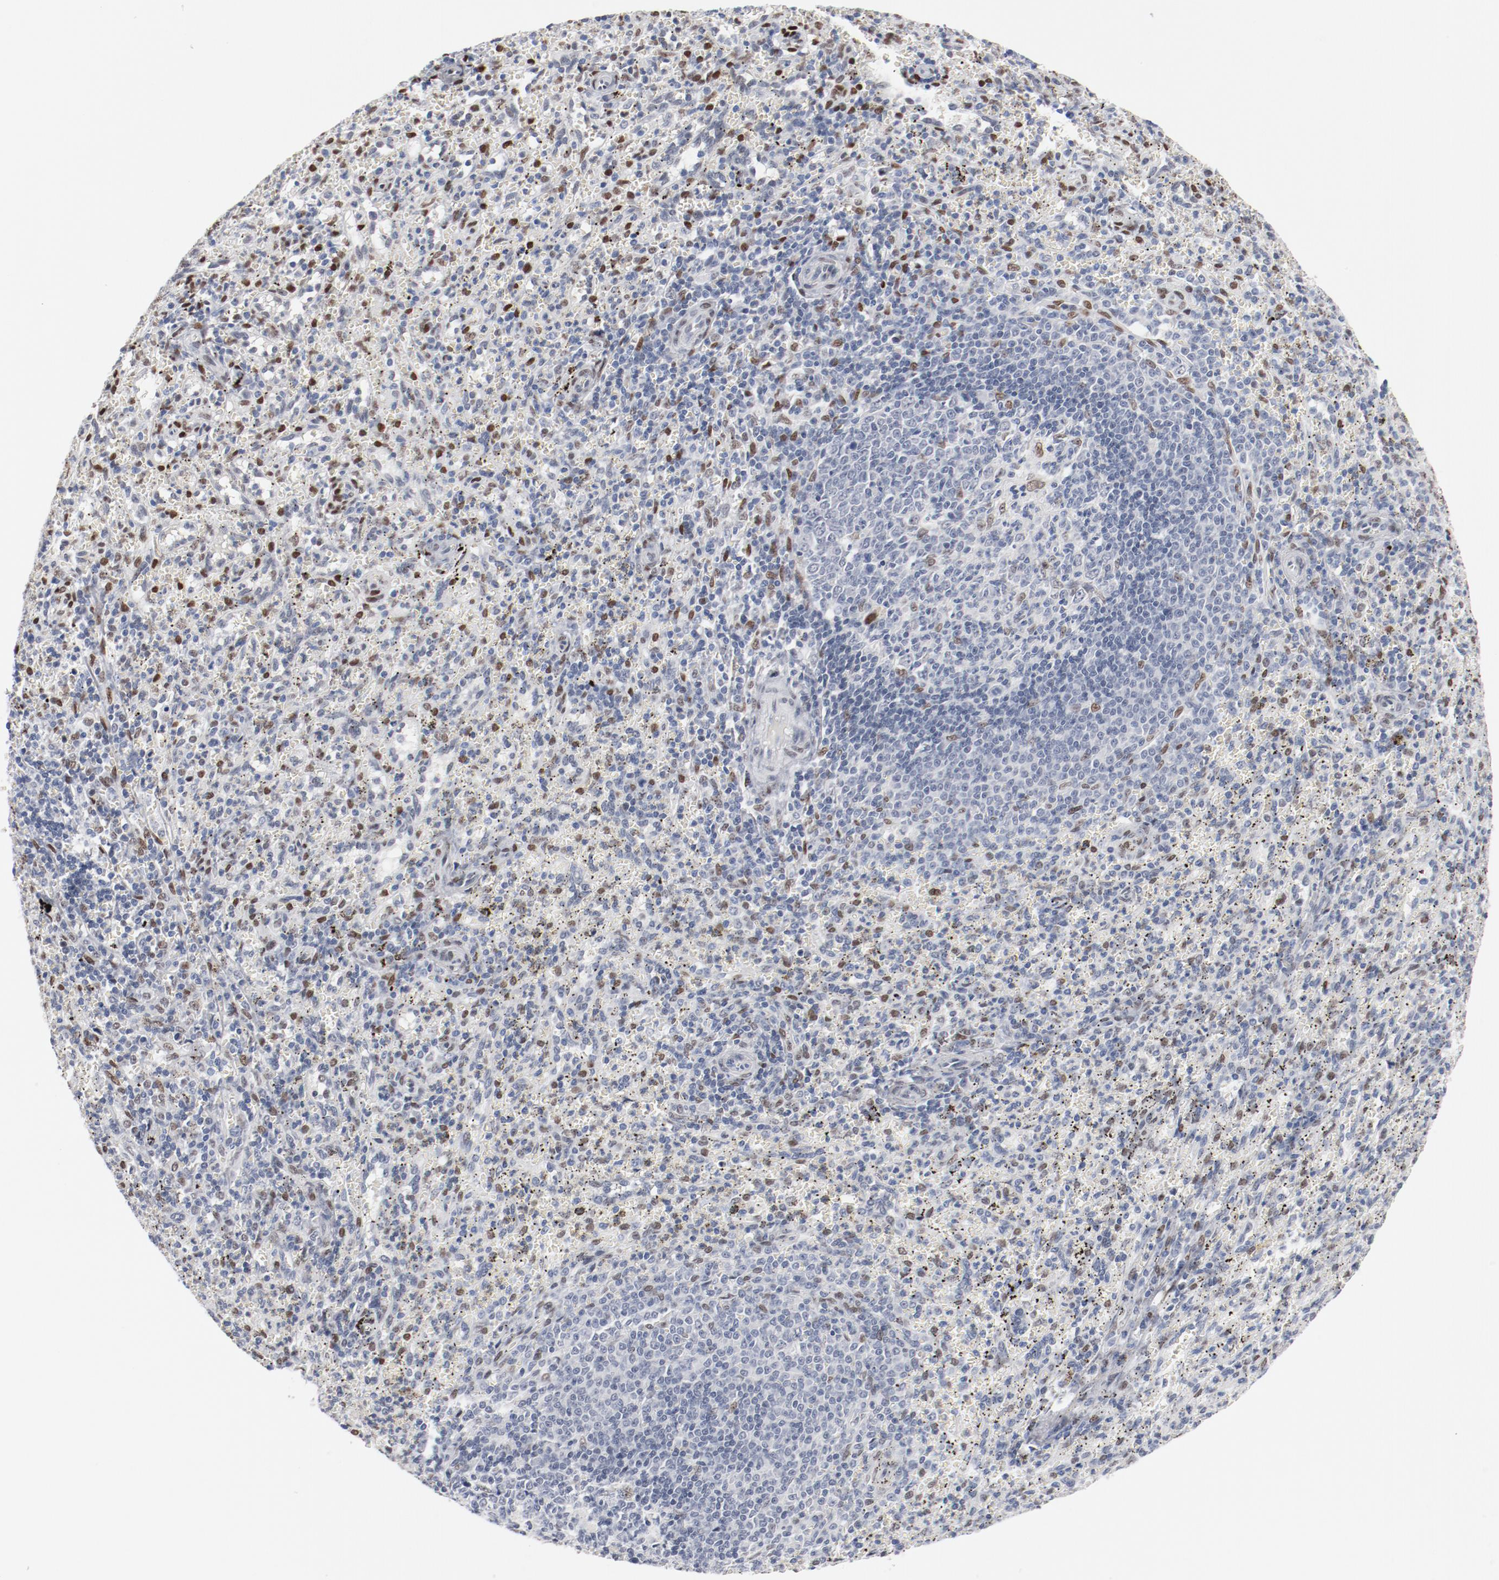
{"staining": {"intensity": "strong", "quantity": "<25%", "location": "nuclear"}, "tissue": "spleen", "cell_type": "Cells in red pulp", "image_type": "normal", "snomed": [{"axis": "morphology", "description": "Normal tissue, NOS"}, {"axis": "topography", "description": "Spleen"}], "caption": "This photomicrograph shows unremarkable spleen stained with immunohistochemistry (IHC) to label a protein in brown. The nuclear of cells in red pulp show strong positivity for the protein. Nuclei are counter-stained blue.", "gene": "ZEB2", "patient": {"sex": "female", "age": 10}}